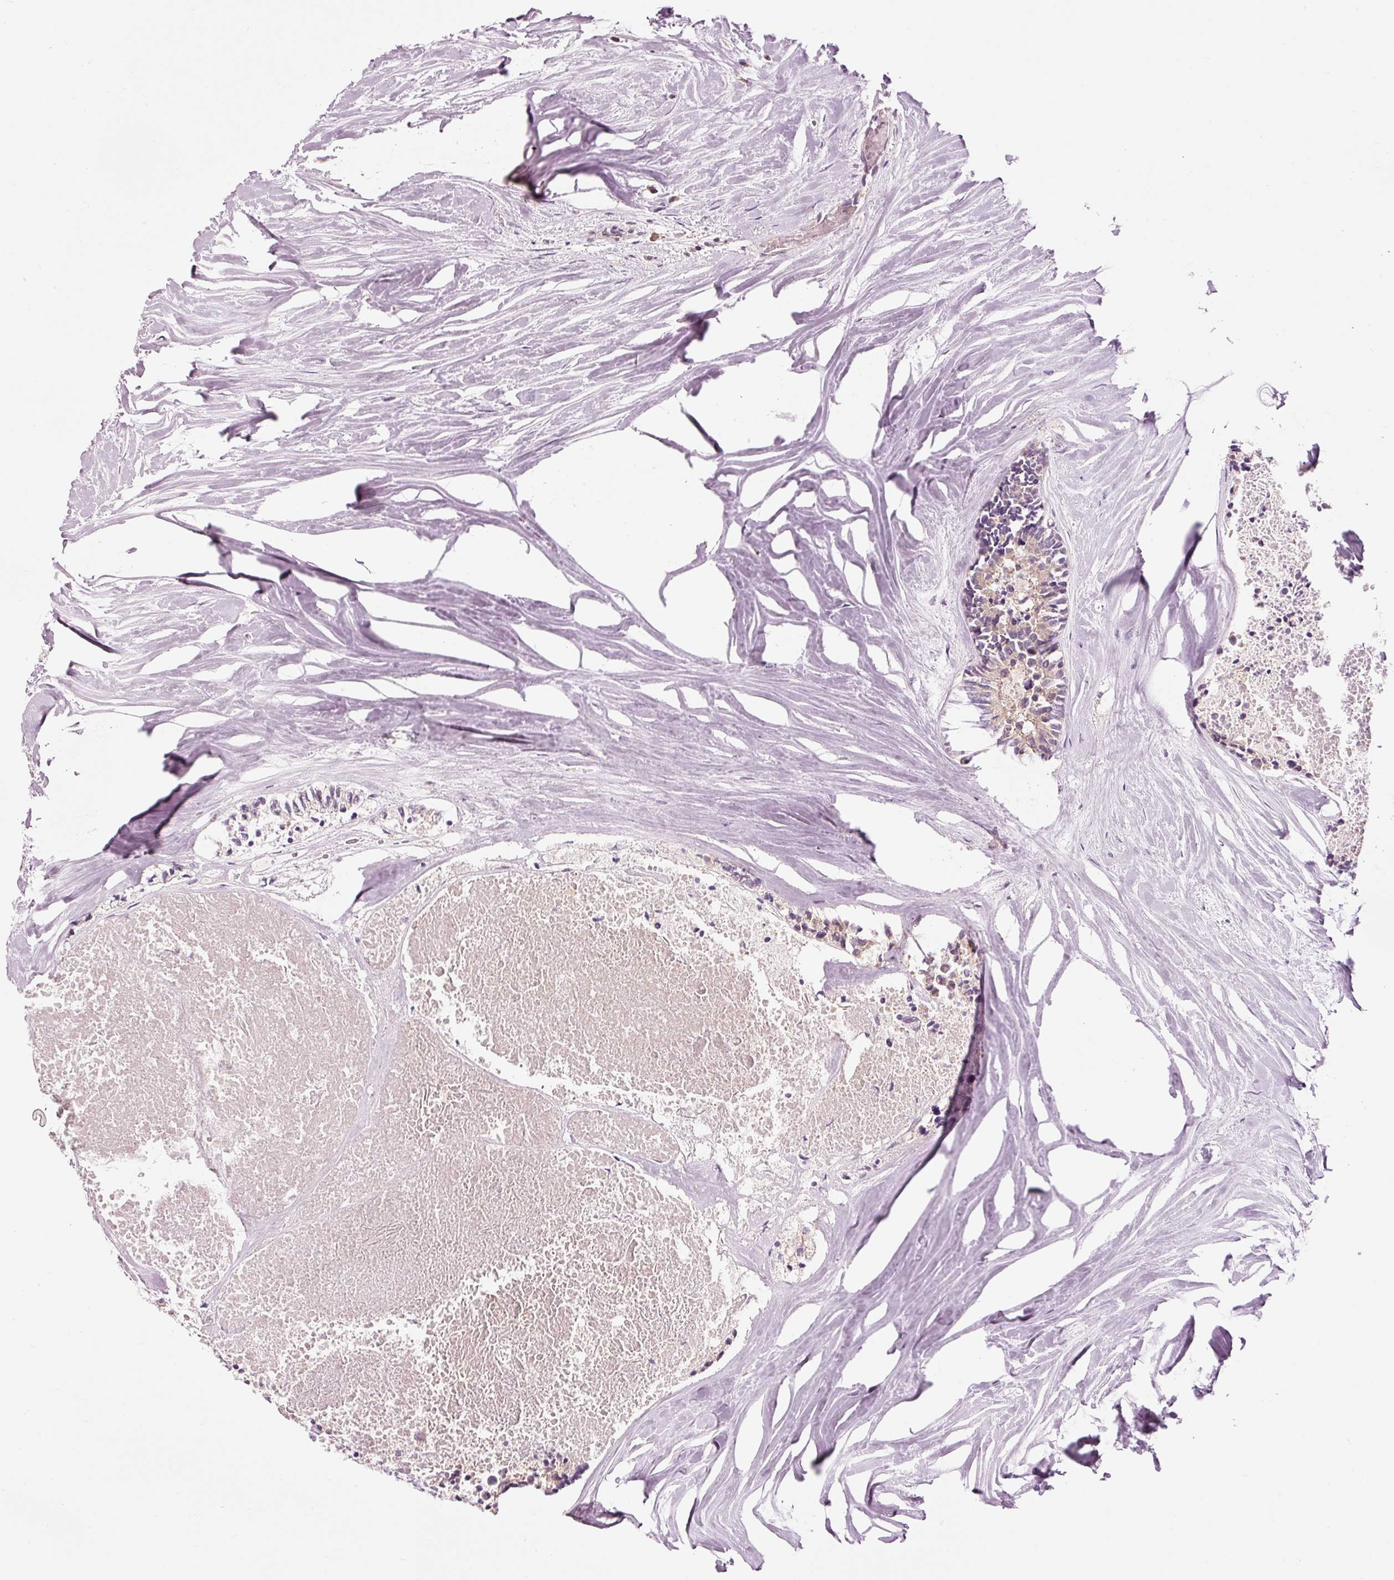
{"staining": {"intensity": "weak", "quantity": "<25%", "location": "cytoplasmic/membranous"}, "tissue": "colorectal cancer", "cell_type": "Tumor cells", "image_type": "cancer", "snomed": [{"axis": "morphology", "description": "Adenocarcinoma, NOS"}, {"axis": "topography", "description": "Colon"}, {"axis": "topography", "description": "Rectum"}], "caption": "A histopathology image of adenocarcinoma (colorectal) stained for a protein exhibits no brown staining in tumor cells. Brightfield microscopy of immunohistochemistry (IHC) stained with DAB (3,3'-diaminobenzidine) (brown) and hematoxylin (blue), captured at high magnification.", "gene": "NAPA", "patient": {"sex": "male", "age": 57}}